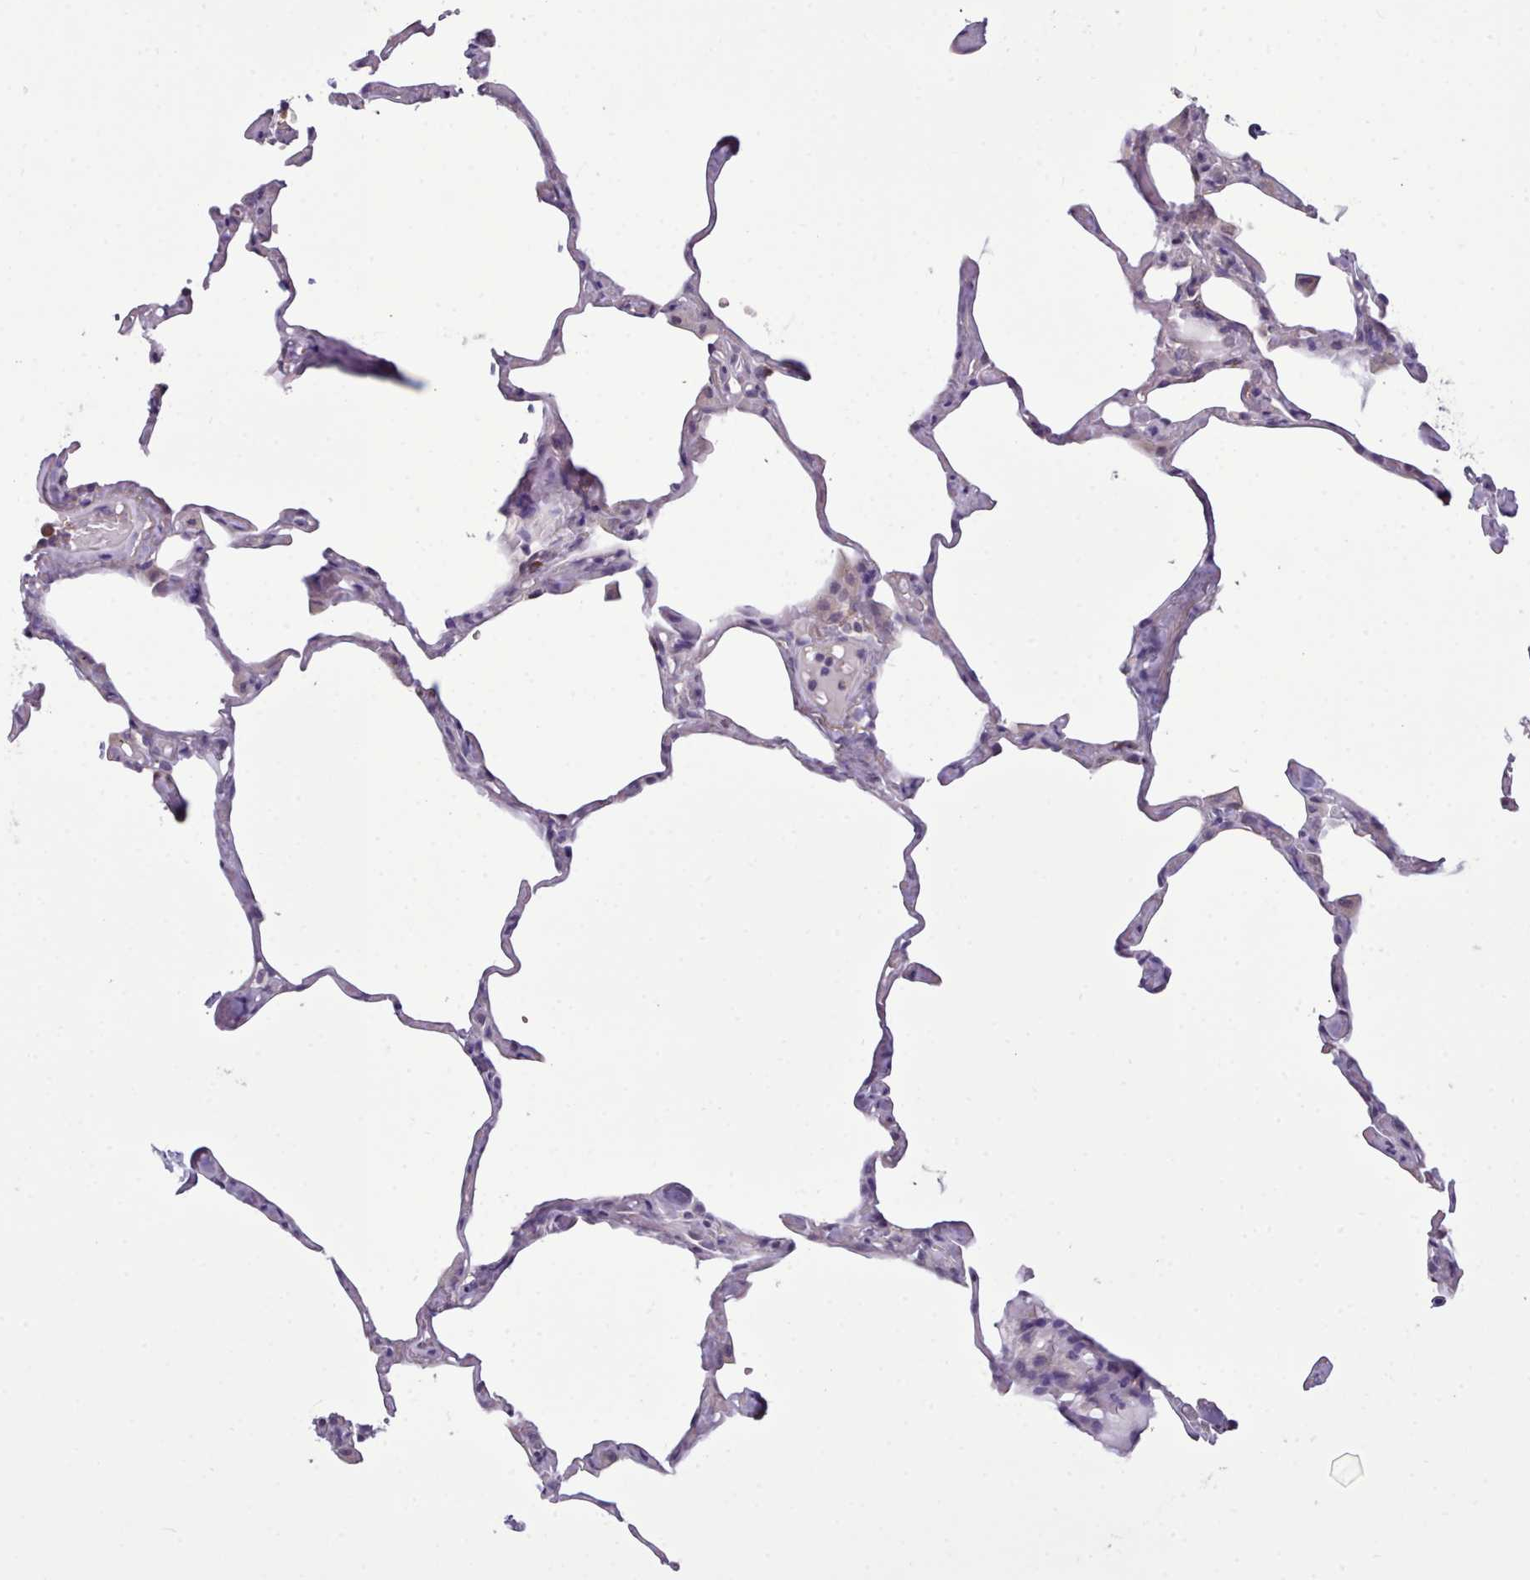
{"staining": {"intensity": "weak", "quantity": "<25%", "location": "cytoplasmic/membranous"}, "tissue": "lung", "cell_type": "Alveolar cells", "image_type": "normal", "snomed": [{"axis": "morphology", "description": "Normal tissue, NOS"}, {"axis": "topography", "description": "Lung"}], "caption": "Protein analysis of unremarkable lung exhibits no significant positivity in alveolar cells. (Brightfield microscopy of DAB (3,3'-diaminobenzidine) IHC at high magnification).", "gene": "KCTD16", "patient": {"sex": "male", "age": 65}}